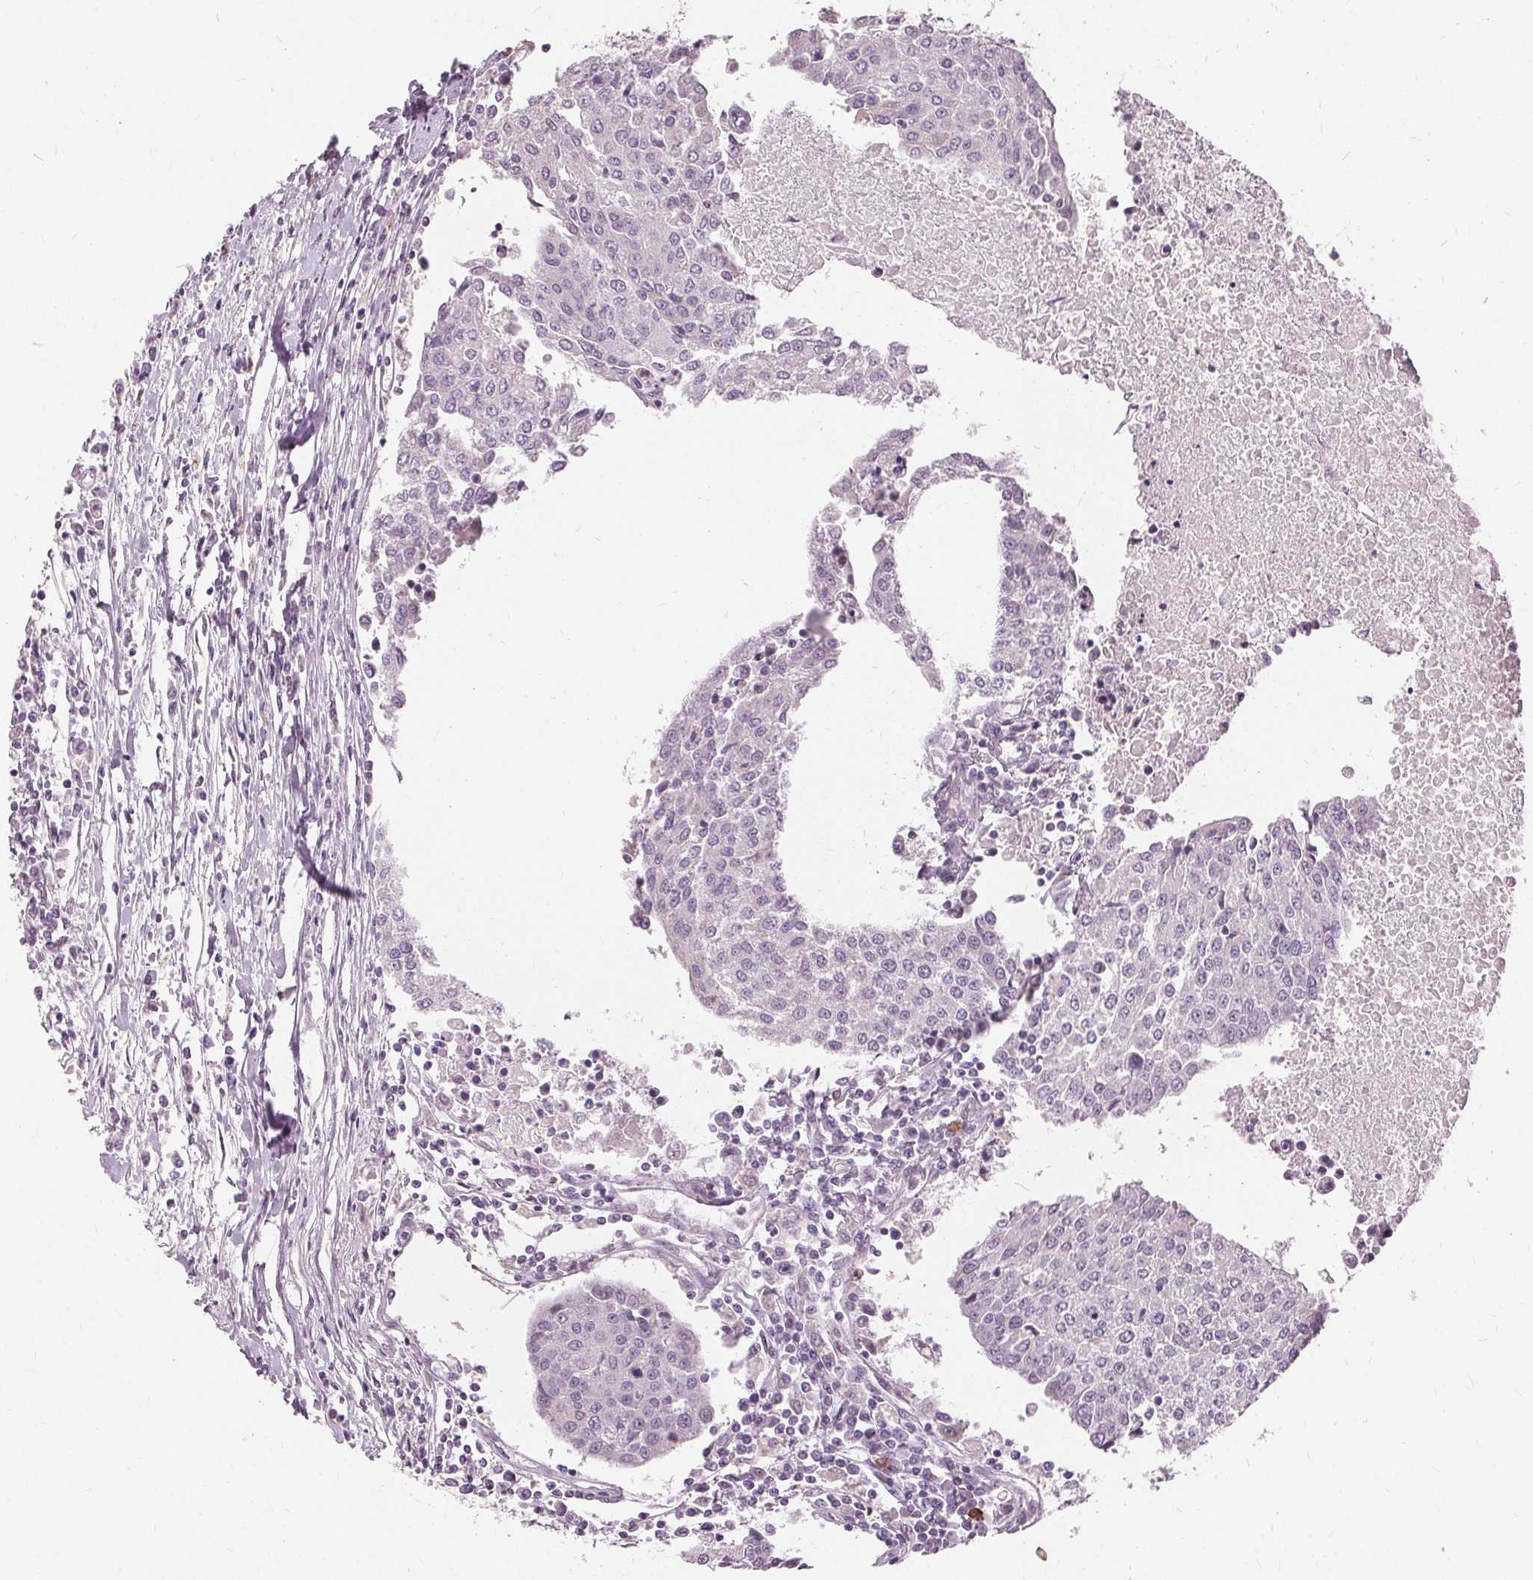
{"staining": {"intensity": "negative", "quantity": "none", "location": "none"}, "tissue": "urothelial cancer", "cell_type": "Tumor cells", "image_type": "cancer", "snomed": [{"axis": "morphology", "description": "Urothelial carcinoma, High grade"}, {"axis": "topography", "description": "Urinary bladder"}], "caption": "A histopathology image of human urothelial cancer is negative for staining in tumor cells.", "gene": "SIGLEC6", "patient": {"sex": "female", "age": 85}}